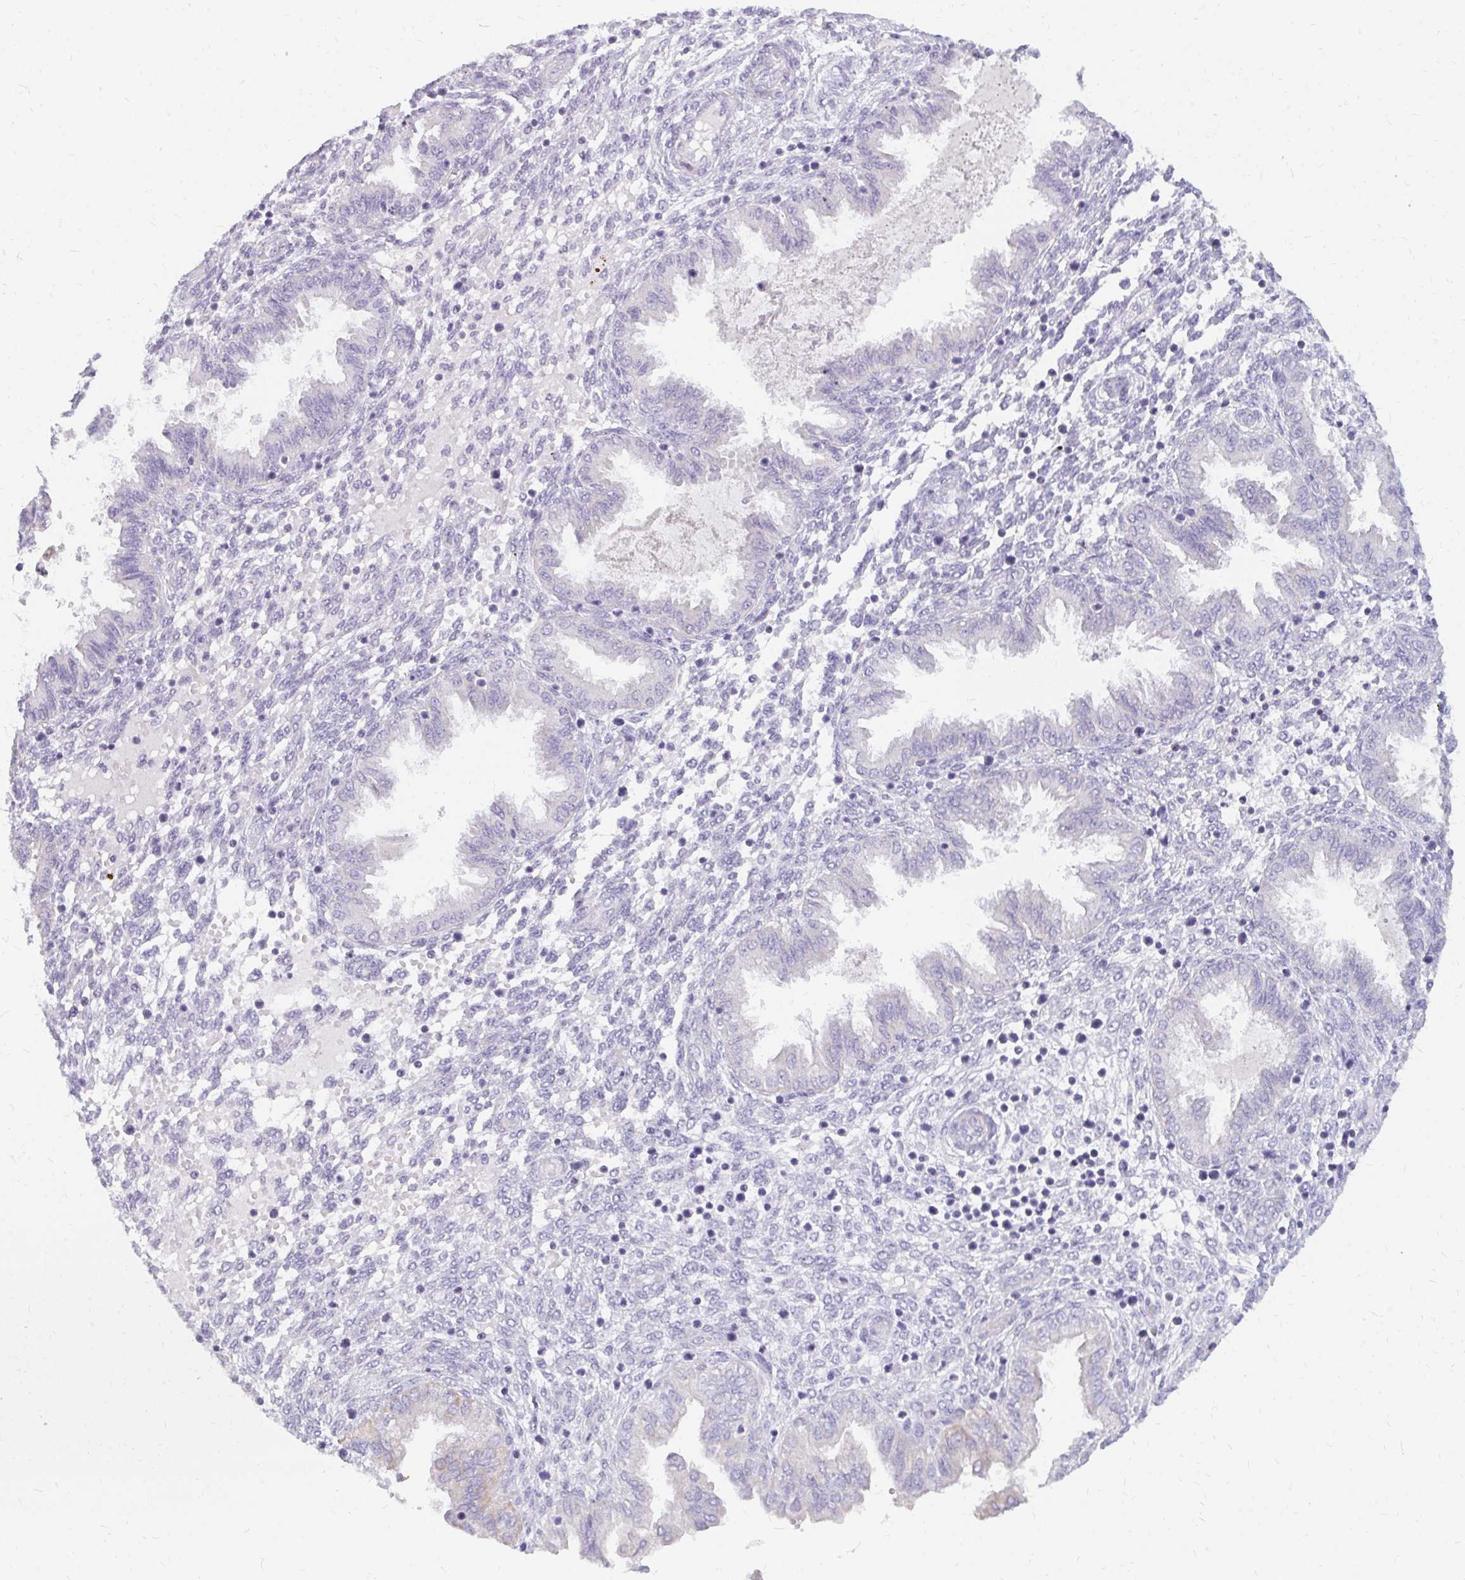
{"staining": {"intensity": "negative", "quantity": "none", "location": "none"}, "tissue": "endometrium", "cell_type": "Cells in endometrial stroma", "image_type": "normal", "snomed": [{"axis": "morphology", "description": "Normal tissue, NOS"}, {"axis": "topography", "description": "Endometrium"}], "caption": "An immunohistochemistry (IHC) image of normal endometrium is shown. There is no staining in cells in endometrial stroma of endometrium. (Brightfield microscopy of DAB IHC at high magnification).", "gene": "OR10V1", "patient": {"sex": "female", "age": 33}}